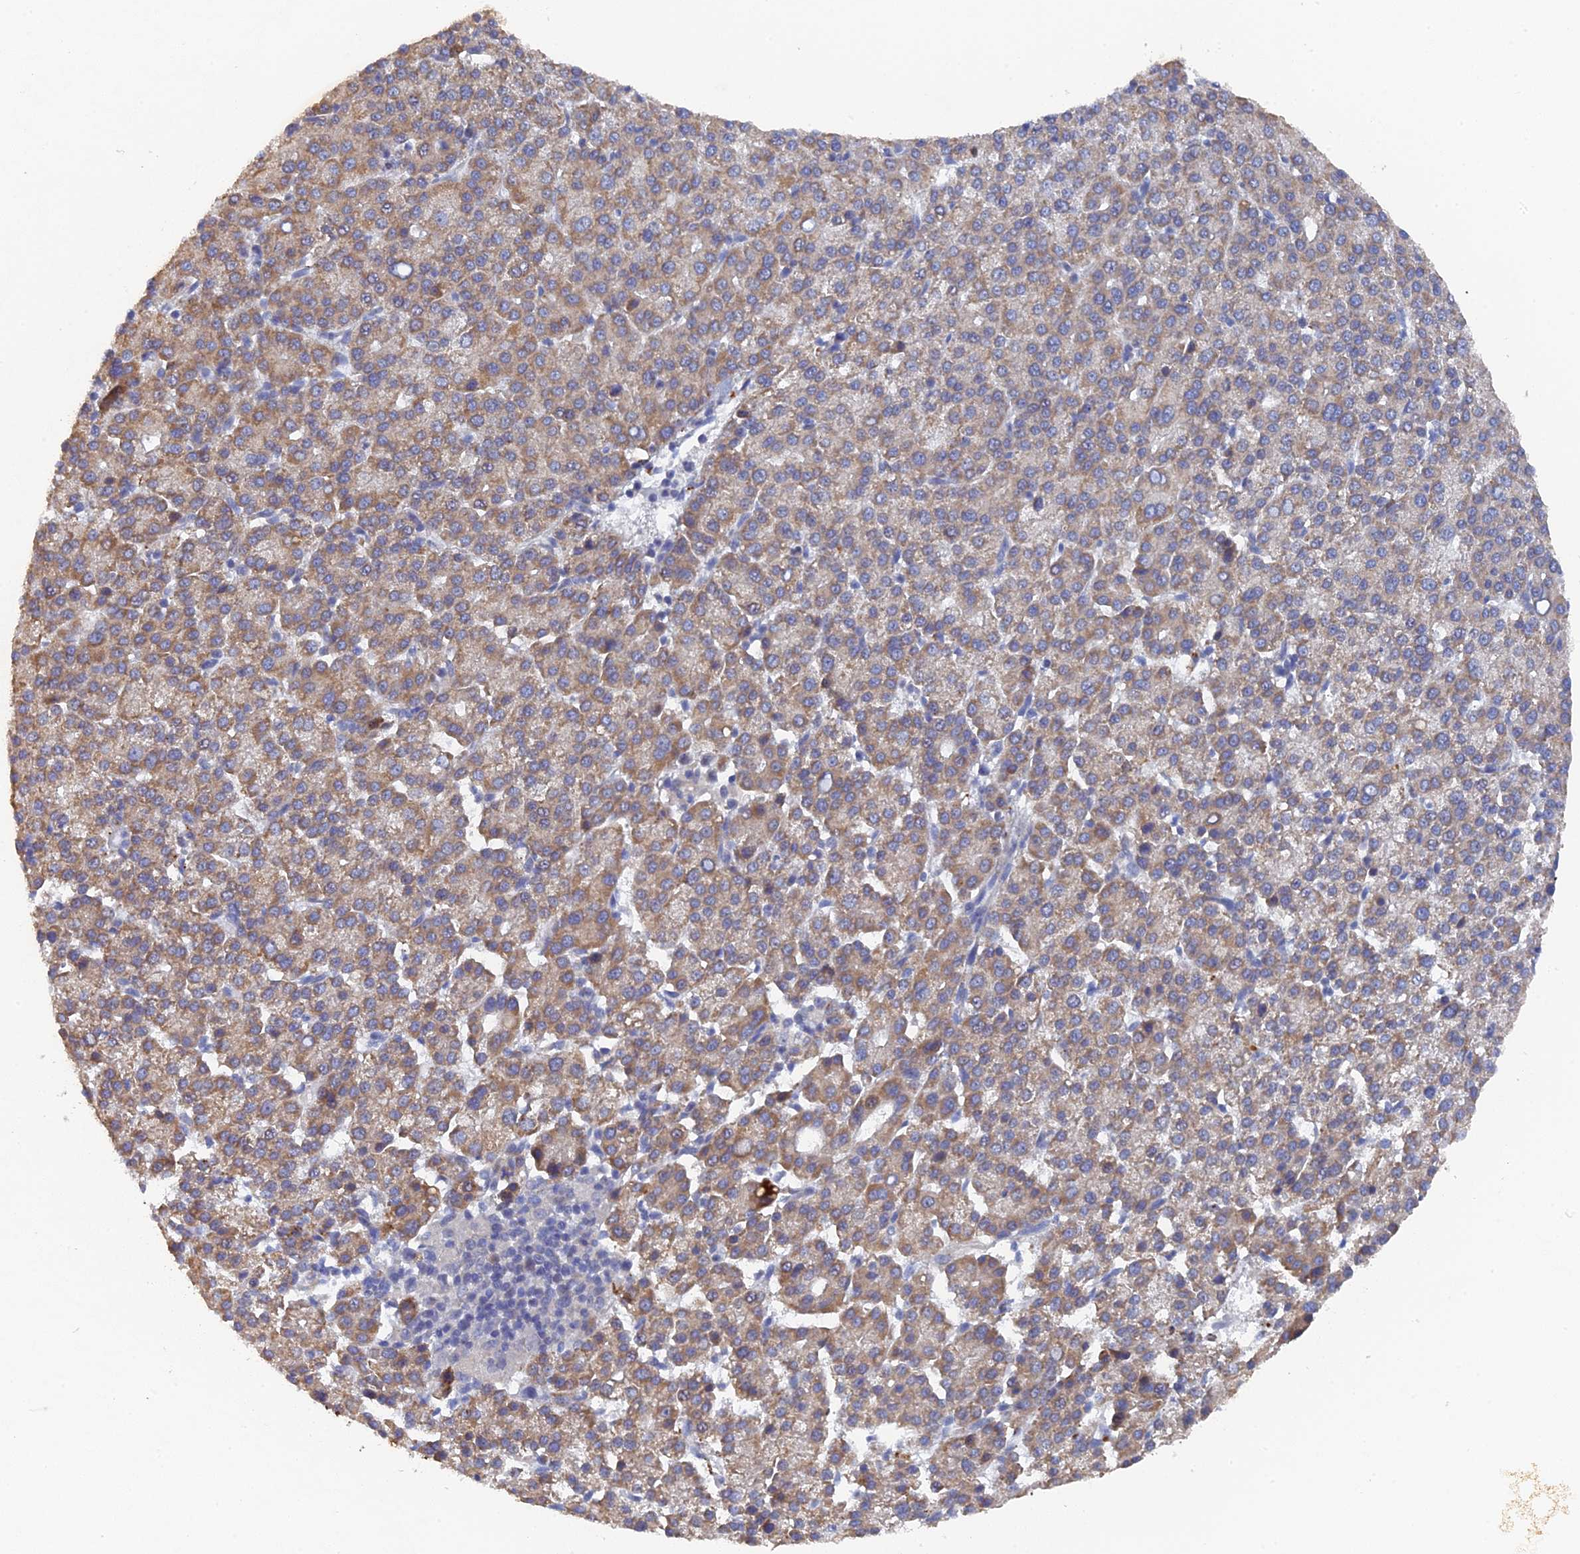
{"staining": {"intensity": "moderate", "quantity": ">75%", "location": "cytoplasmic/membranous"}, "tissue": "liver cancer", "cell_type": "Tumor cells", "image_type": "cancer", "snomed": [{"axis": "morphology", "description": "Carcinoma, Hepatocellular, NOS"}, {"axis": "topography", "description": "Liver"}], "caption": "Moderate cytoplasmic/membranous protein expression is appreciated in approximately >75% of tumor cells in hepatocellular carcinoma (liver).", "gene": "MIGA2", "patient": {"sex": "female", "age": 58}}